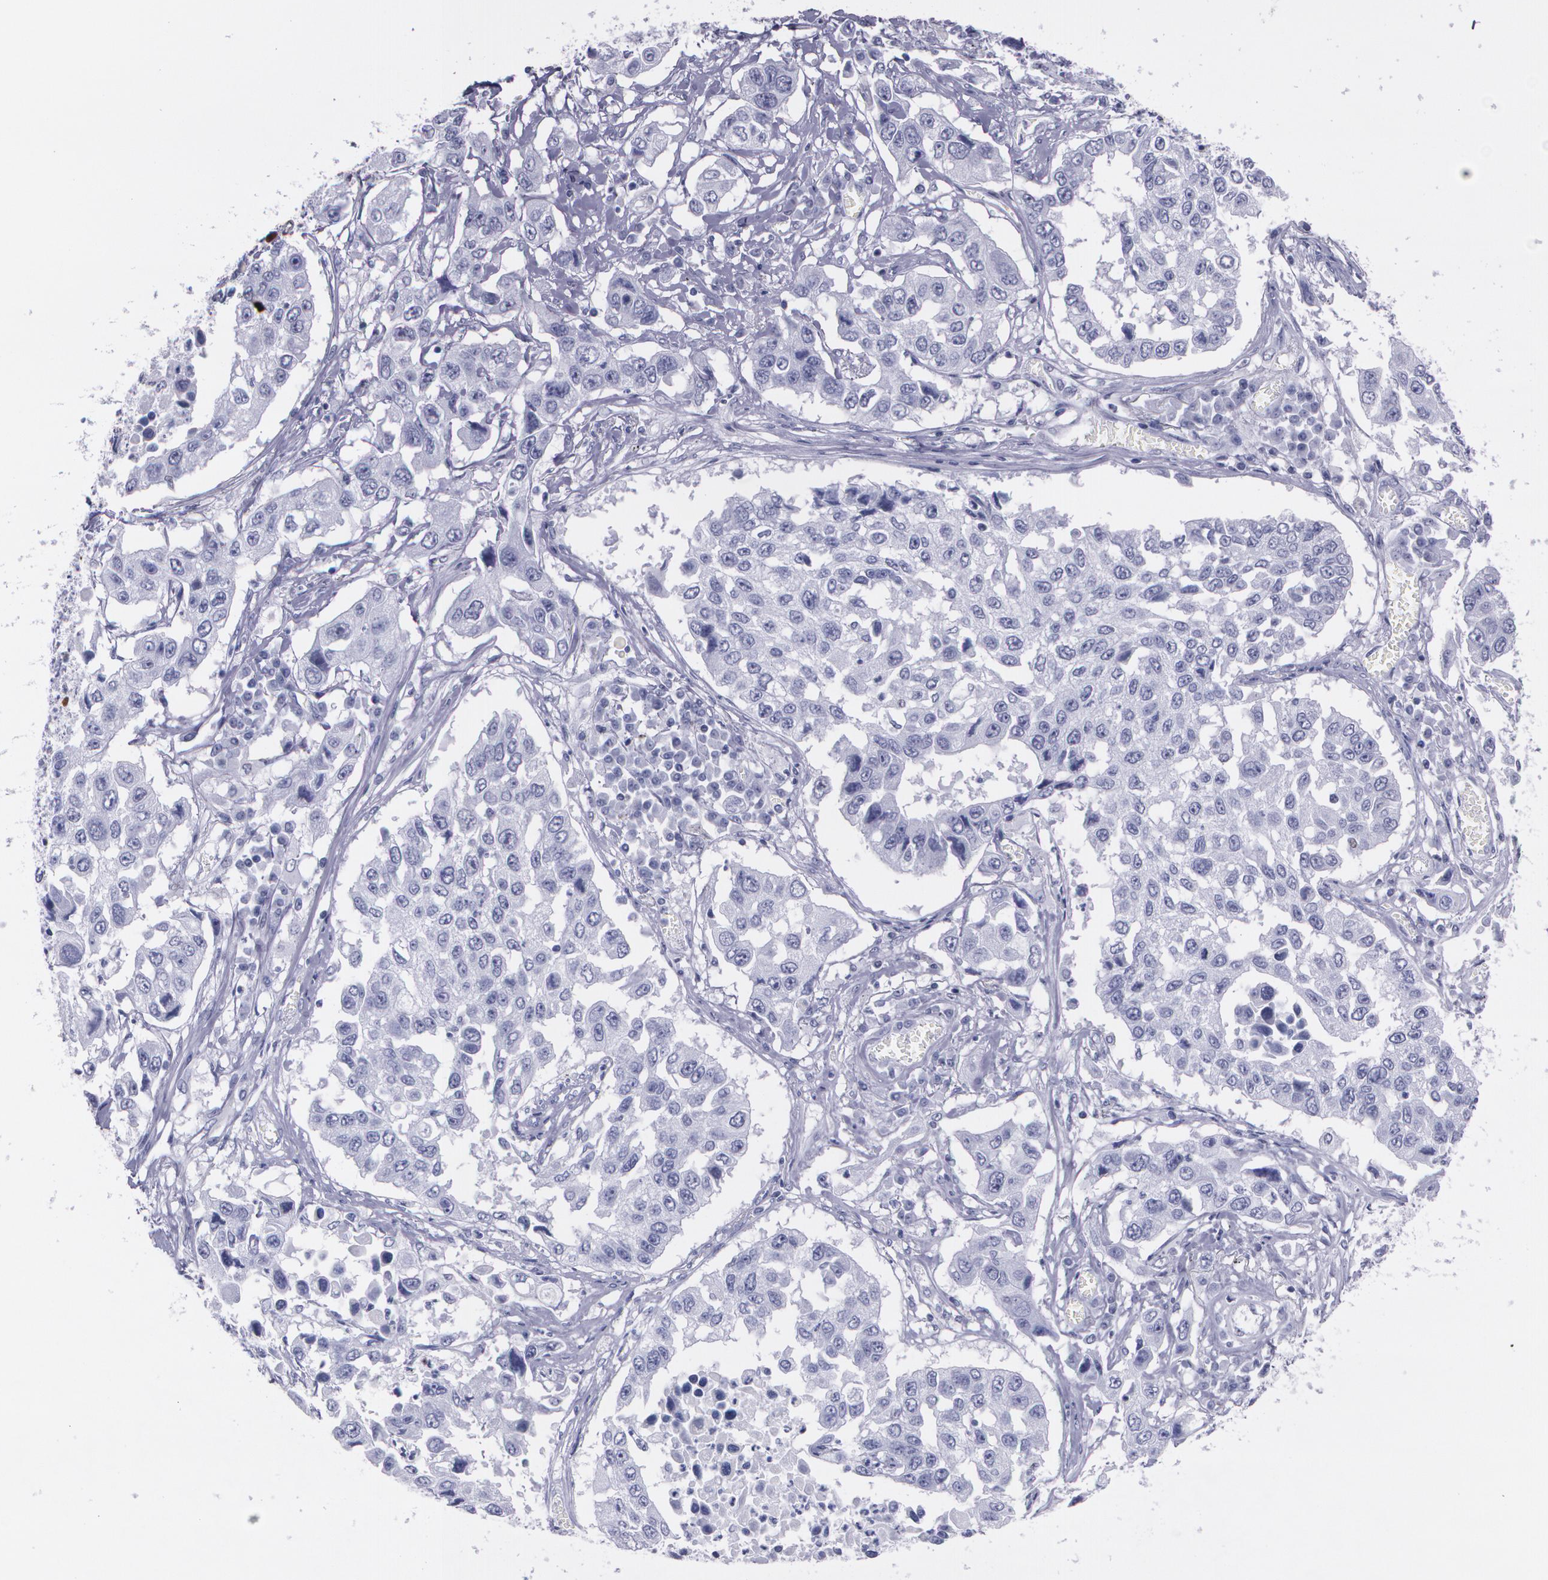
{"staining": {"intensity": "negative", "quantity": "none", "location": "none"}, "tissue": "lung cancer", "cell_type": "Tumor cells", "image_type": "cancer", "snomed": [{"axis": "morphology", "description": "Squamous cell carcinoma, NOS"}, {"axis": "topography", "description": "Lung"}], "caption": "Immunohistochemical staining of lung cancer exhibits no significant positivity in tumor cells.", "gene": "TP53", "patient": {"sex": "male", "age": 71}}